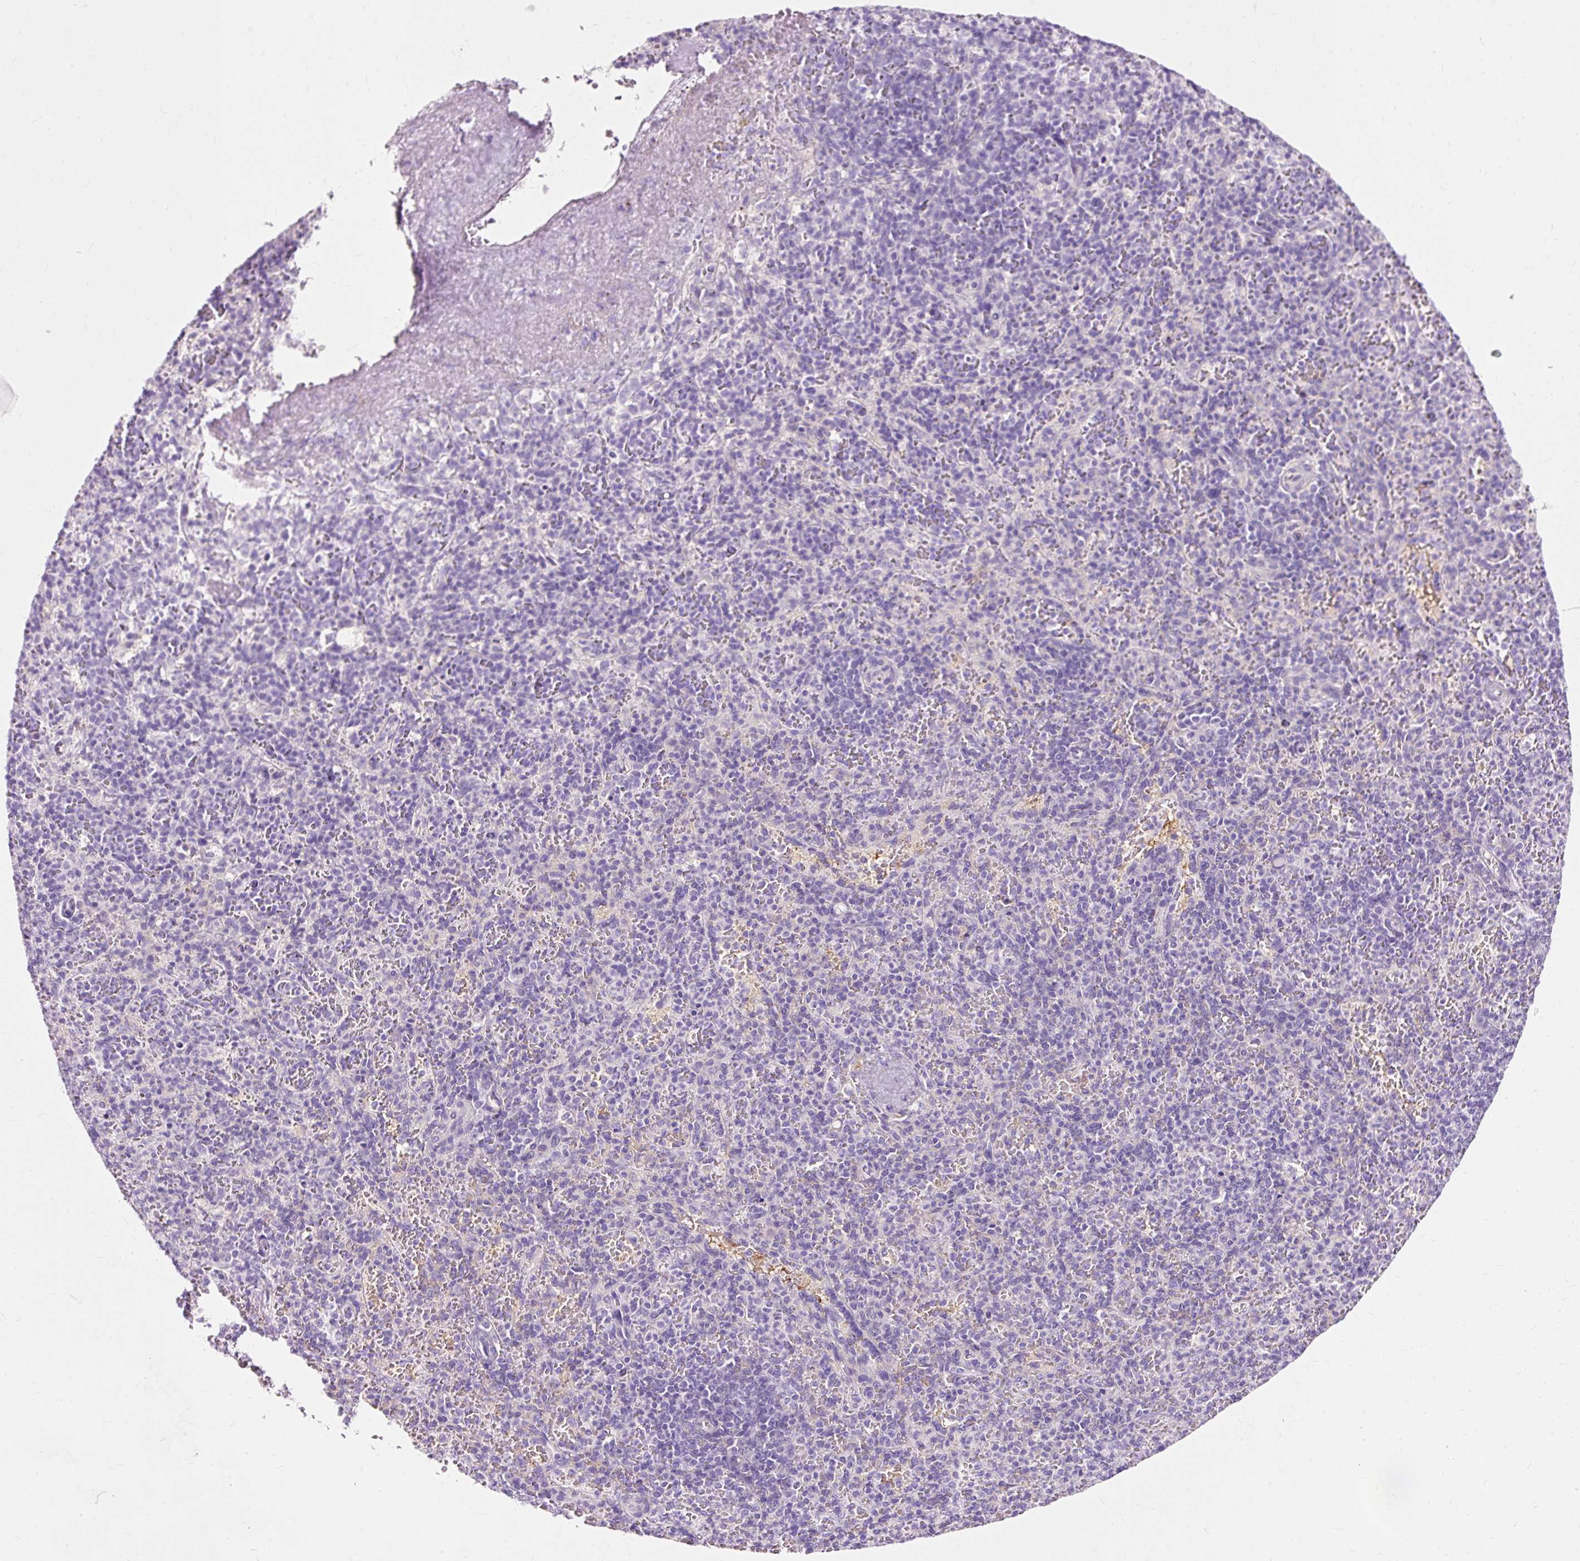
{"staining": {"intensity": "negative", "quantity": "none", "location": "none"}, "tissue": "spleen", "cell_type": "Cells in red pulp", "image_type": "normal", "snomed": [{"axis": "morphology", "description": "Normal tissue, NOS"}, {"axis": "topography", "description": "Spleen"}], "caption": "This micrograph is of normal spleen stained with immunohistochemistry (IHC) to label a protein in brown with the nuclei are counter-stained blue. There is no positivity in cells in red pulp.", "gene": "CLDN25", "patient": {"sex": "female", "age": 74}}